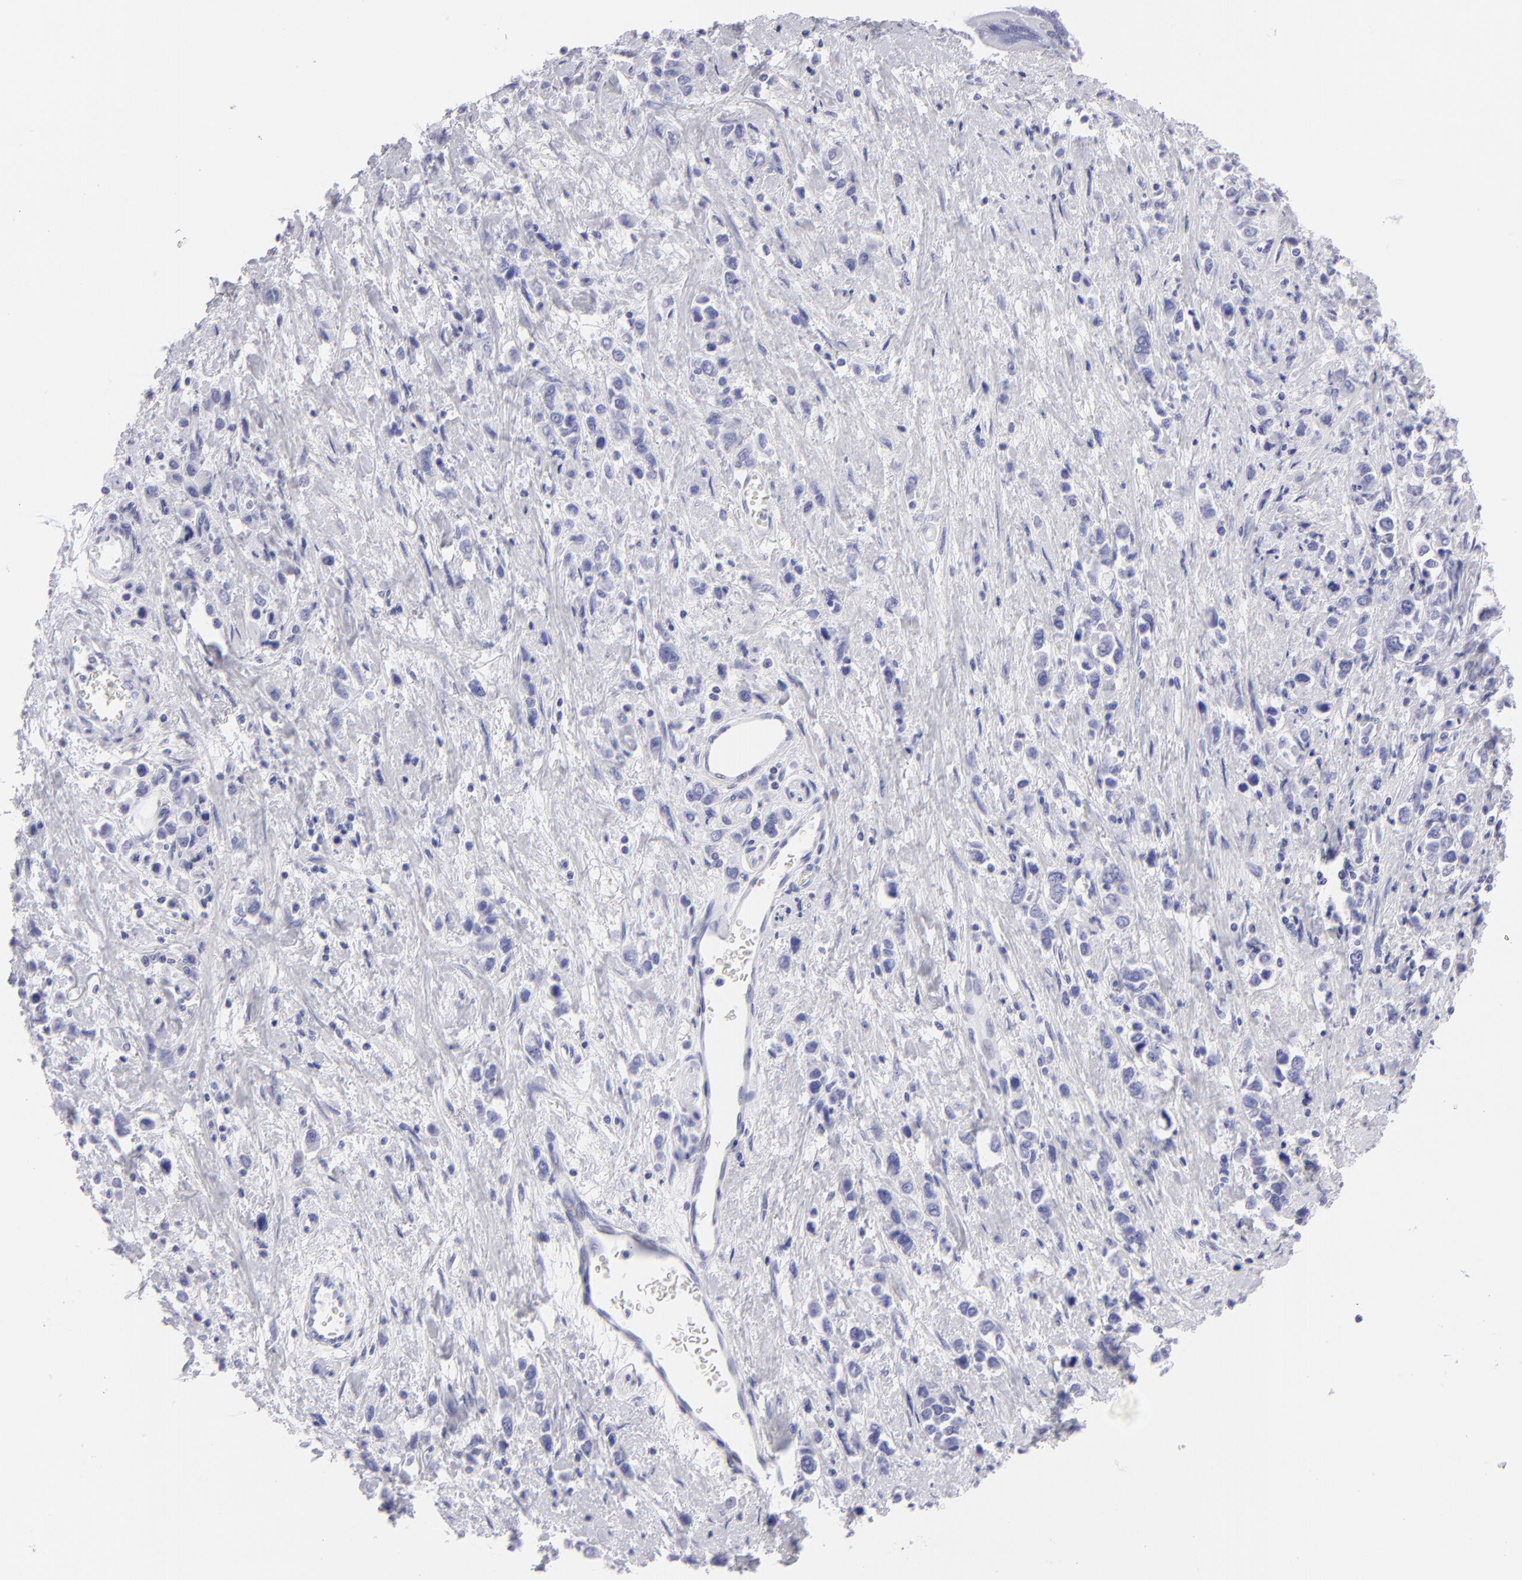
{"staining": {"intensity": "negative", "quantity": "none", "location": "none"}, "tissue": "stomach cancer", "cell_type": "Tumor cells", "image_type": "cancer", "snomed": [{"axis": "morphology", "description": "Adenocarcinoma, NOS"}, {"axis": "topography", "description": "Stomach, upper"}], "caption": "IHC of human stomach cancer reveals no positivity in tumor cells.", "gene": "SLC1A2", "patient": {"sex": "male", "age": 76}}